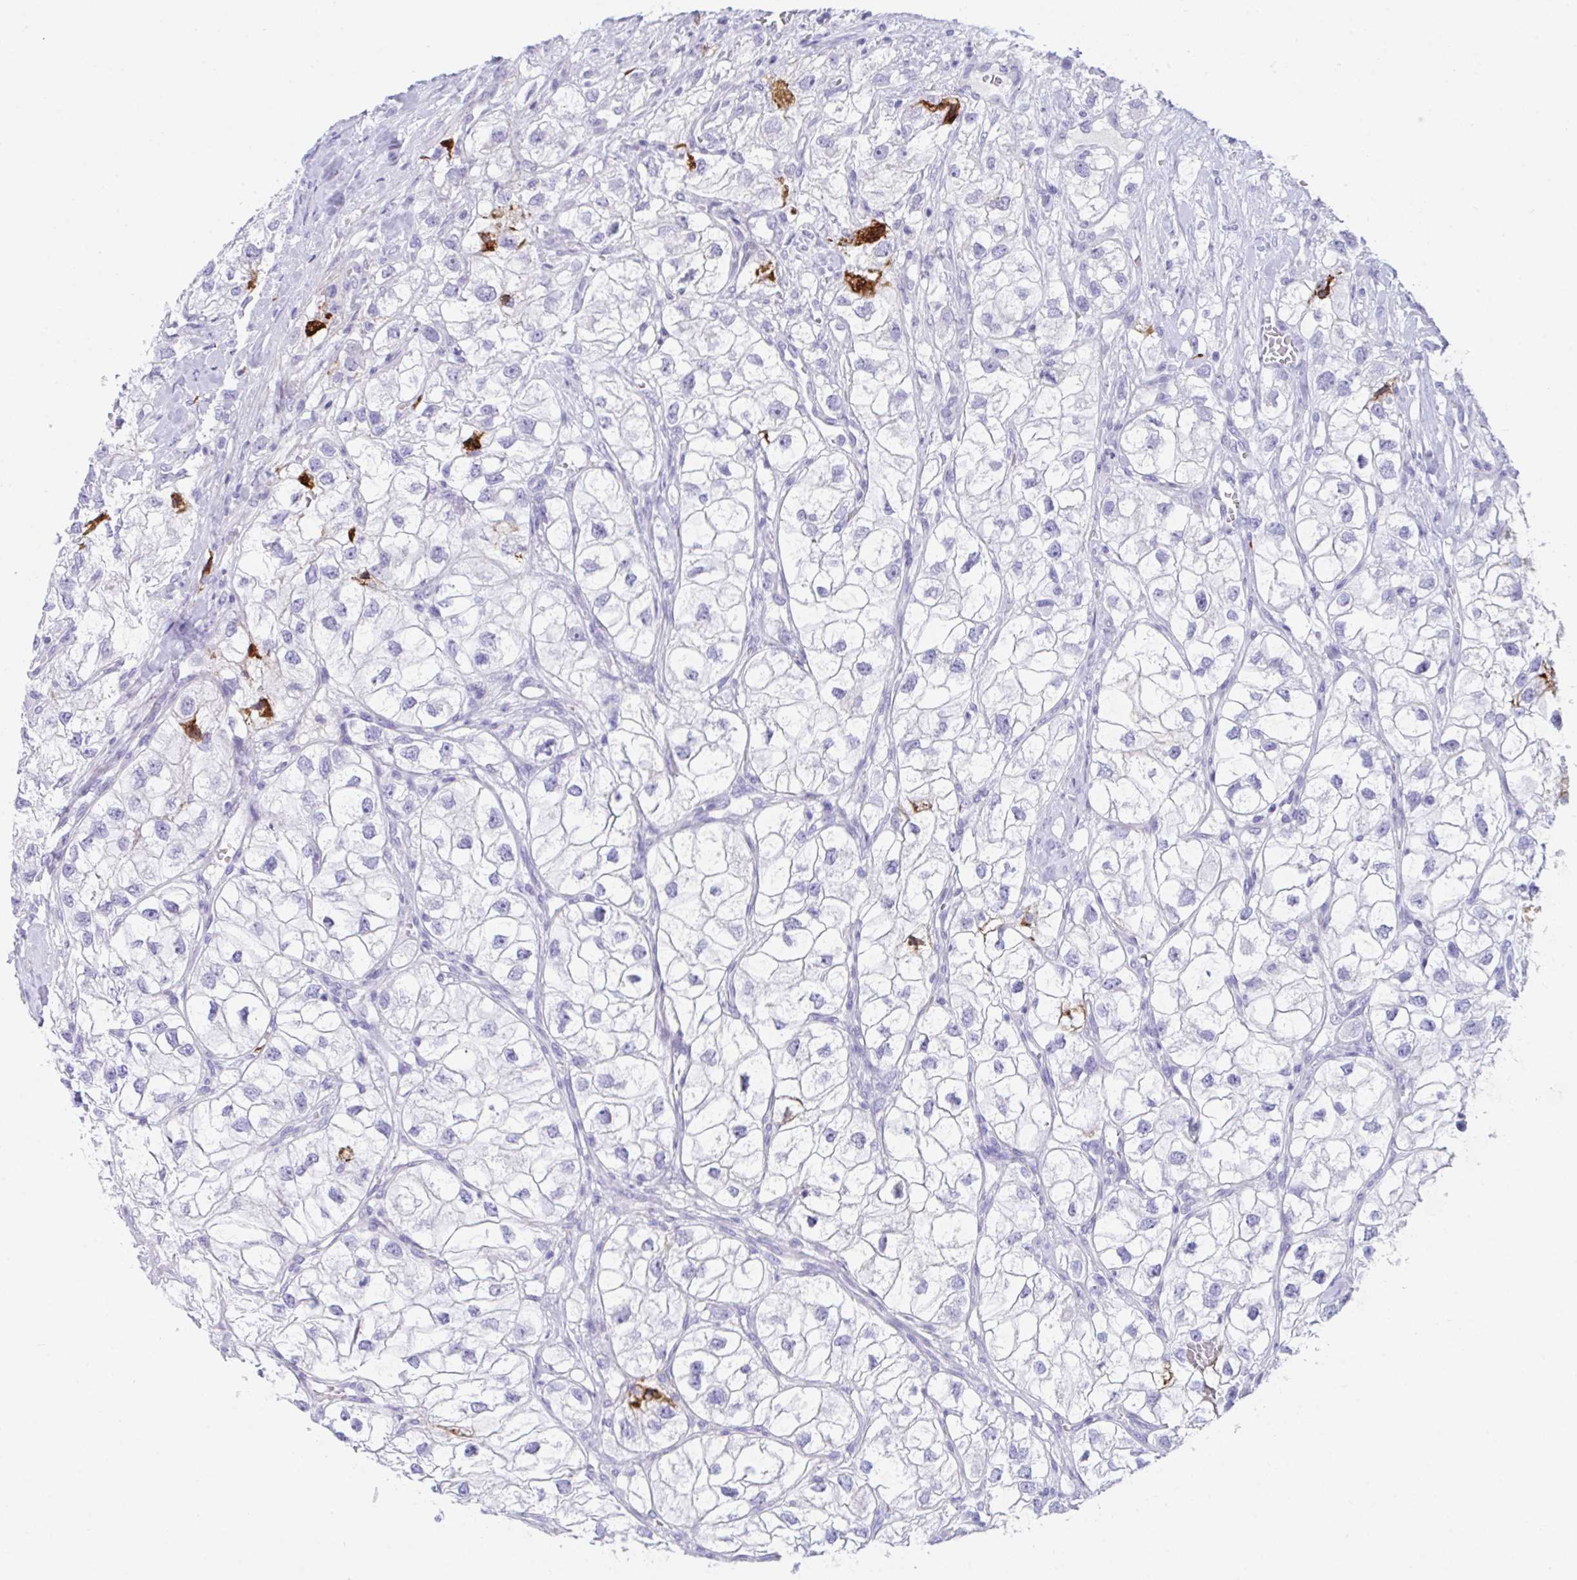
{"staining": {"intensity": "negative", "quantity": "none", "location": "none"}, "tissue": "renal cancer", "cell_type": "Tumor cells", "image_type": "cancer", "snomed": [{"axis": "morphology", "description": "Adenocarcinoma, NOS"}, {"axis": "topography", "description": "Kidney"}], "caption": "High magnification brightfield microscopy of renal cancer stained with DAB (brown) and counterstained with hematoxylin (blue): tumor cells show no significant expression.", "gene": "KMT2E", "patient": {"sex": "male", "age": 59}}